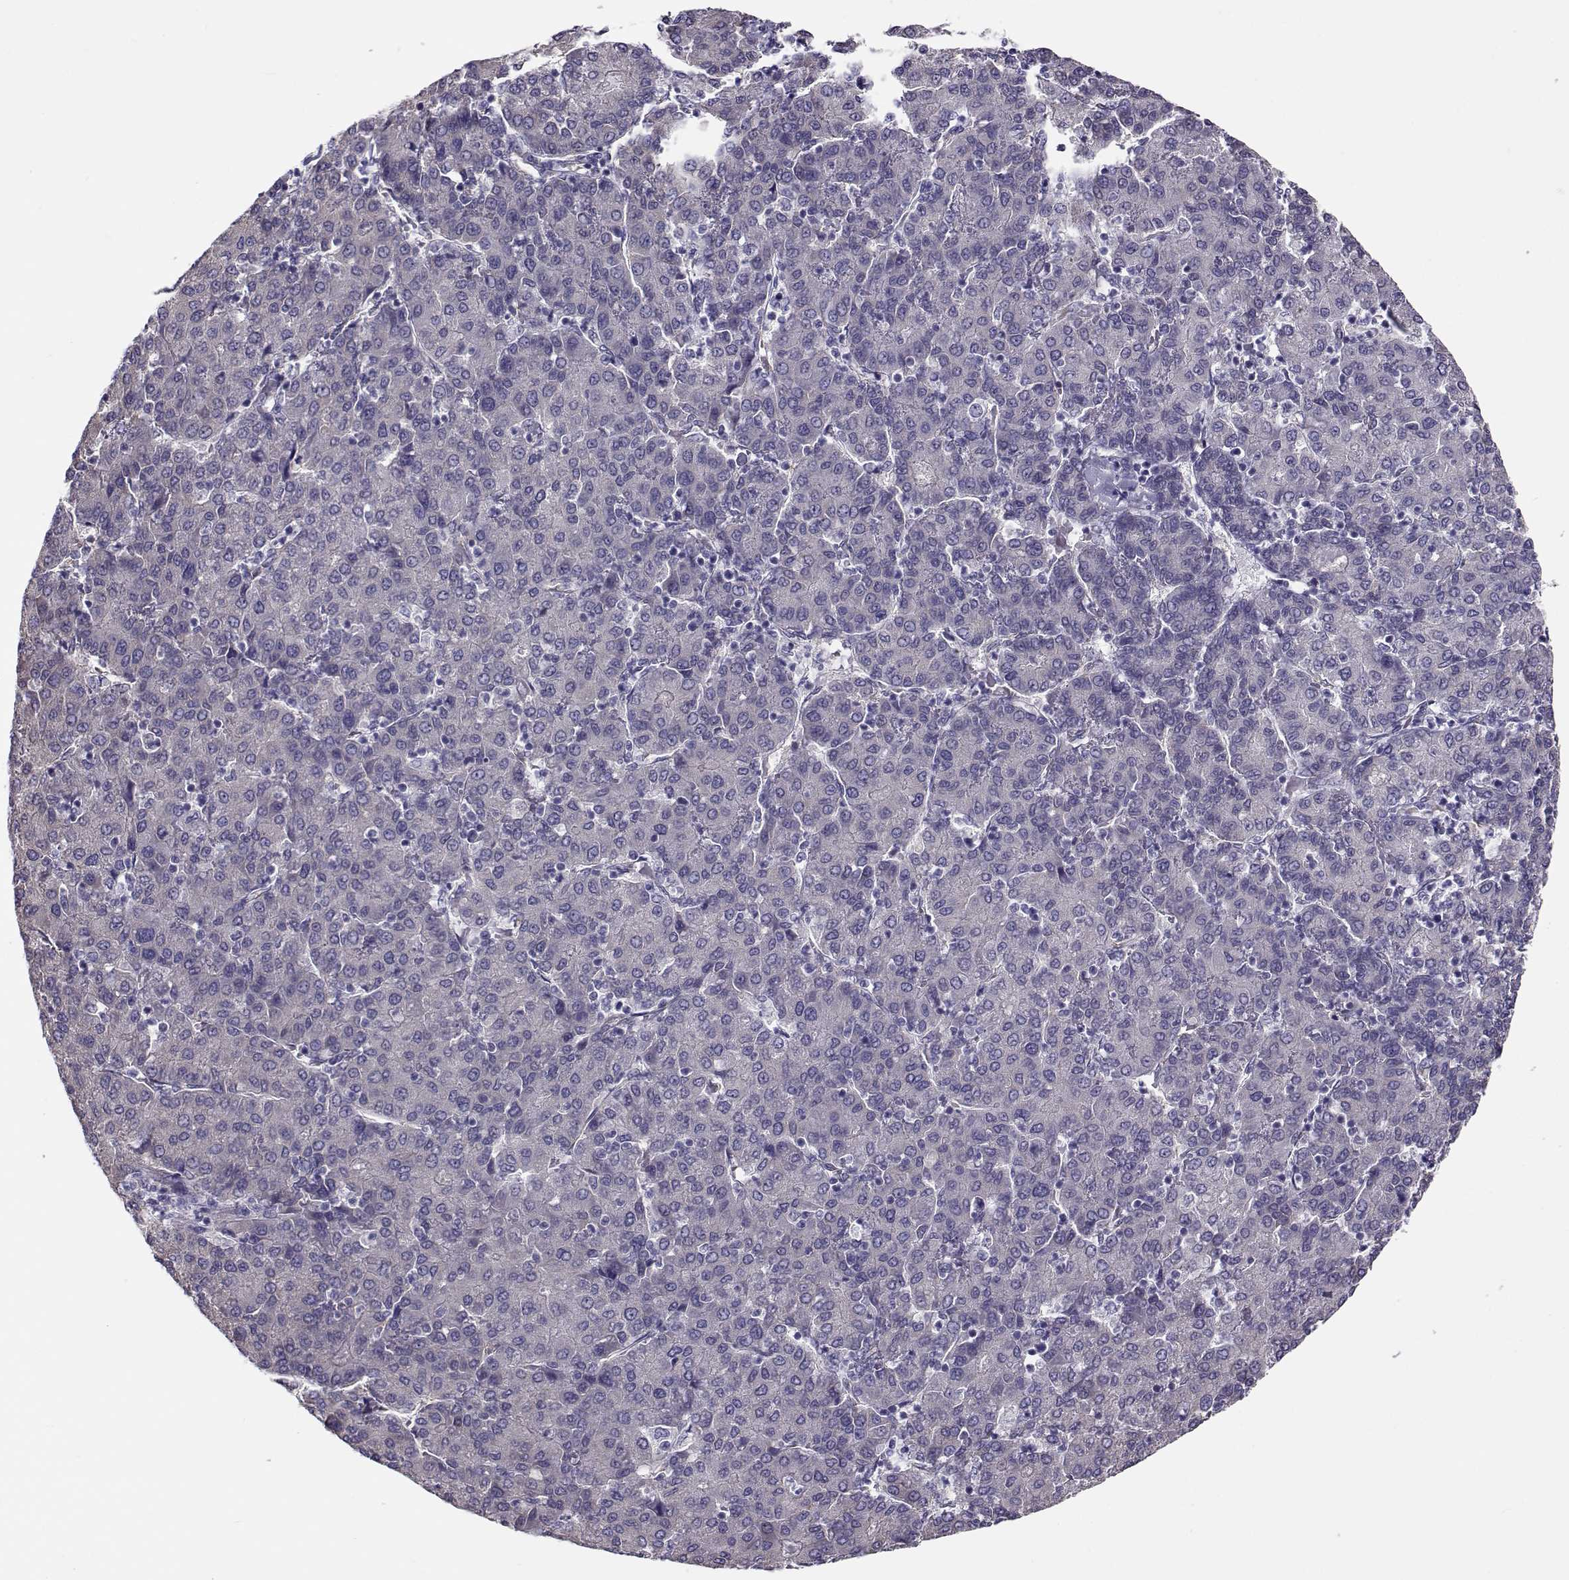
{"staining": {"intensity": "negative", "quantity": "none", "location": "none"}, "tissue": "liver cancer", "cell_type": "Tumor cells", "image_type": "cancer", "snomed": [{"axis": "morphology", "description": "Carcinoma, Hepatocellular, NOS"}, {"axis": "topography", "description": "Liver"}], "caption": "This is an IHC image of human liver cancer (hepatocellular carcinoma). There is no staining in tumor cells.", "gene": "BEND6", "patient": {"sex": "male", "age": 65}}